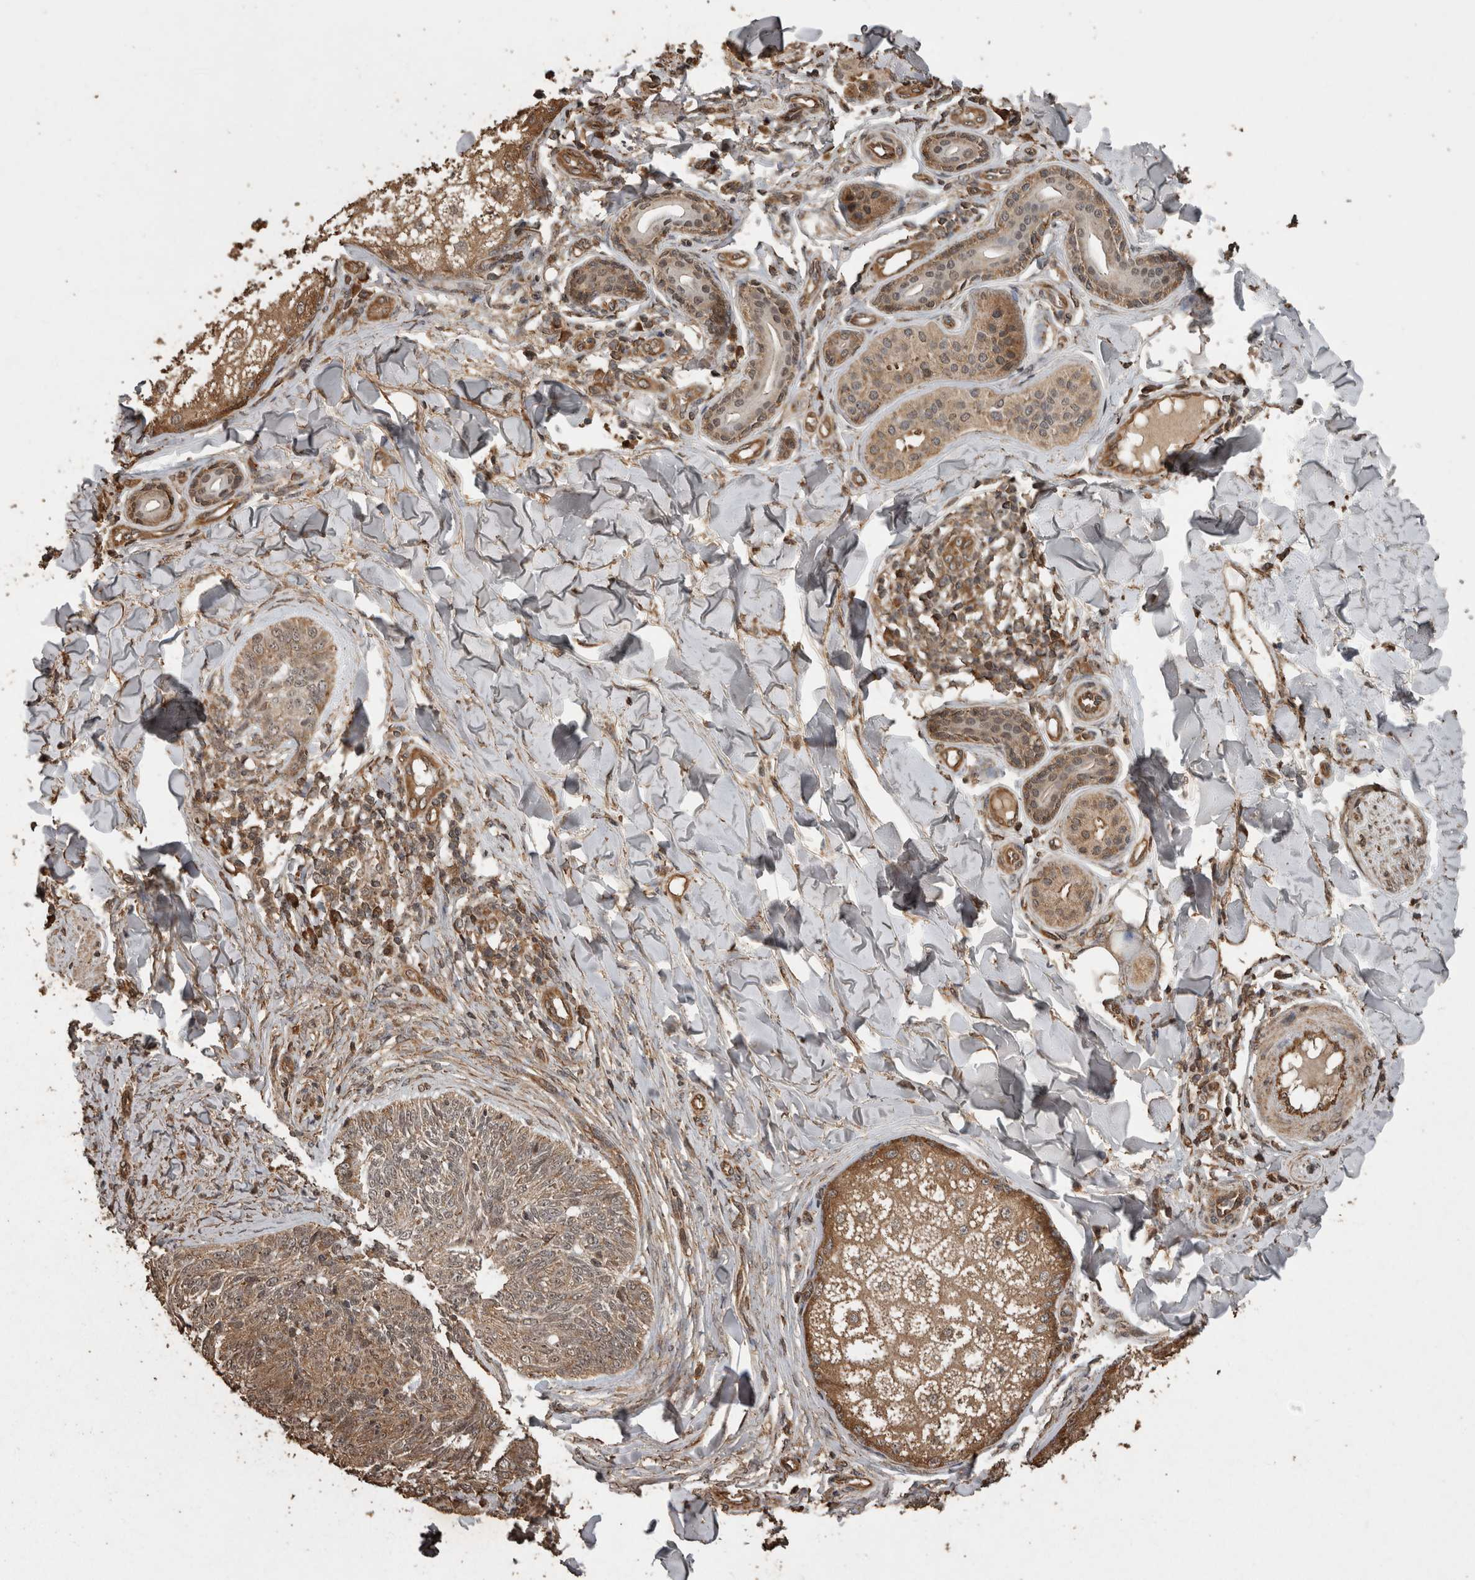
{"staining": {"intensity": "moderate", "quantity": ">75%", "location": "cytoplasmic/membranous"}, "tissue": "skin cancer", "cell_type": "Tumor cells", "image_type": "cancer", "snomed": [{"axis": "morphology", "description": "Basal cell carcinoma"}, {"axis": "topography", "description": "Skin"}], "caption": "Immunohistochemistry (IHC) staining of skin basal cell carcinoma, which reveals medium levels of moderate cytoplasmic/membranous positivity in approximately >75% of tumor cells indicating moderate cytoplasmic/membranous protein expression. The staining was performed using DAB (brown) for protein detection and nuclei were counterstained in hematoxylin (blue).", "gene": "PINK1", "patient": {"sex": "male", "age": 43}}